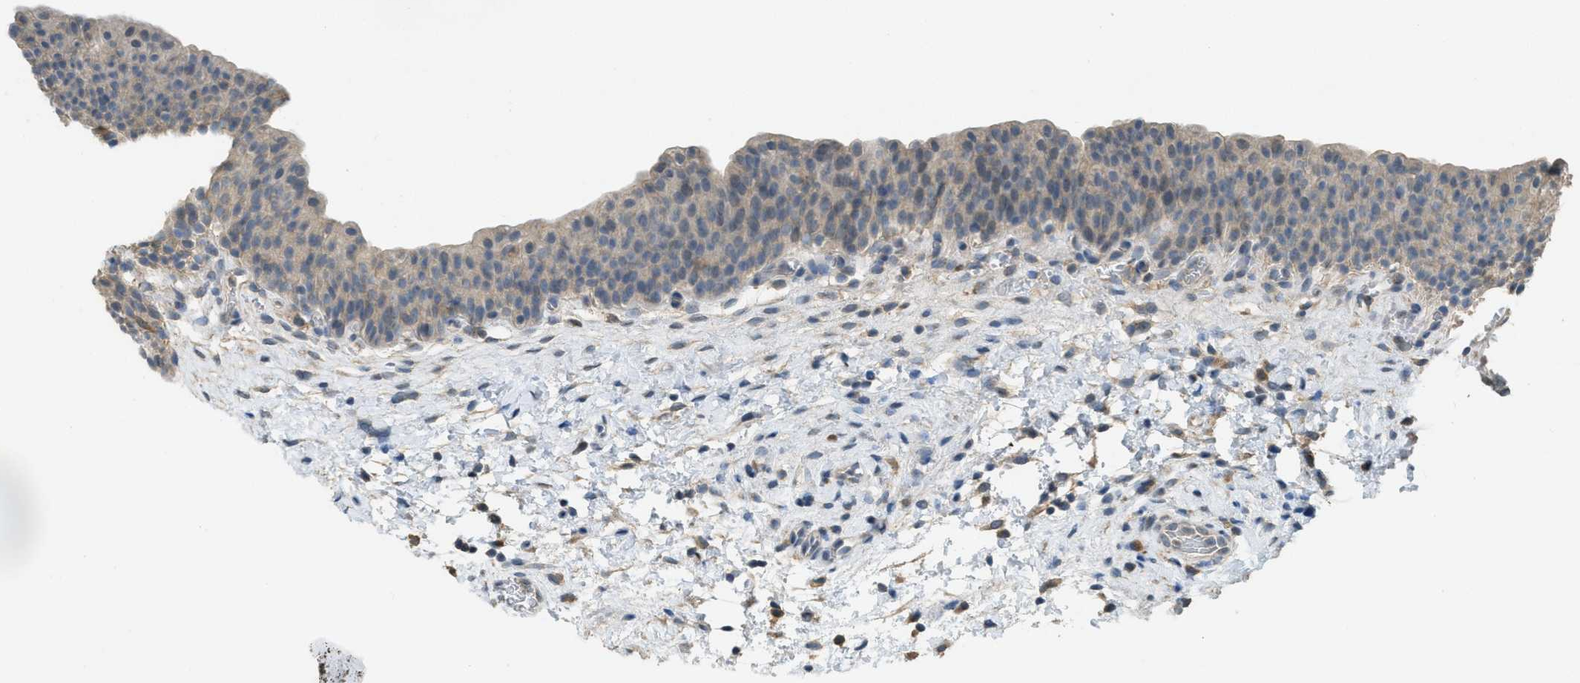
{"staining": {"intensity": "weak", "quantity": ">75%", "location": "cytoplasmic/membranous"}, "tissue": "urinary bladder", "cell_type": "Urothelial cells", "image_type": "normal", "snomed": [{"axis": "morphology", "description": "Normal tissue, NOS"}, {"axis": "topography", "description": "Urinary bladder"}], "caption": "The immunohistochemical stain highlights weak cytoplasmic/membranous expression in urothelial cells of normal urinary bladder.", "gene": "MIS18A", "patient": {"sex": "male", "age": 37}}